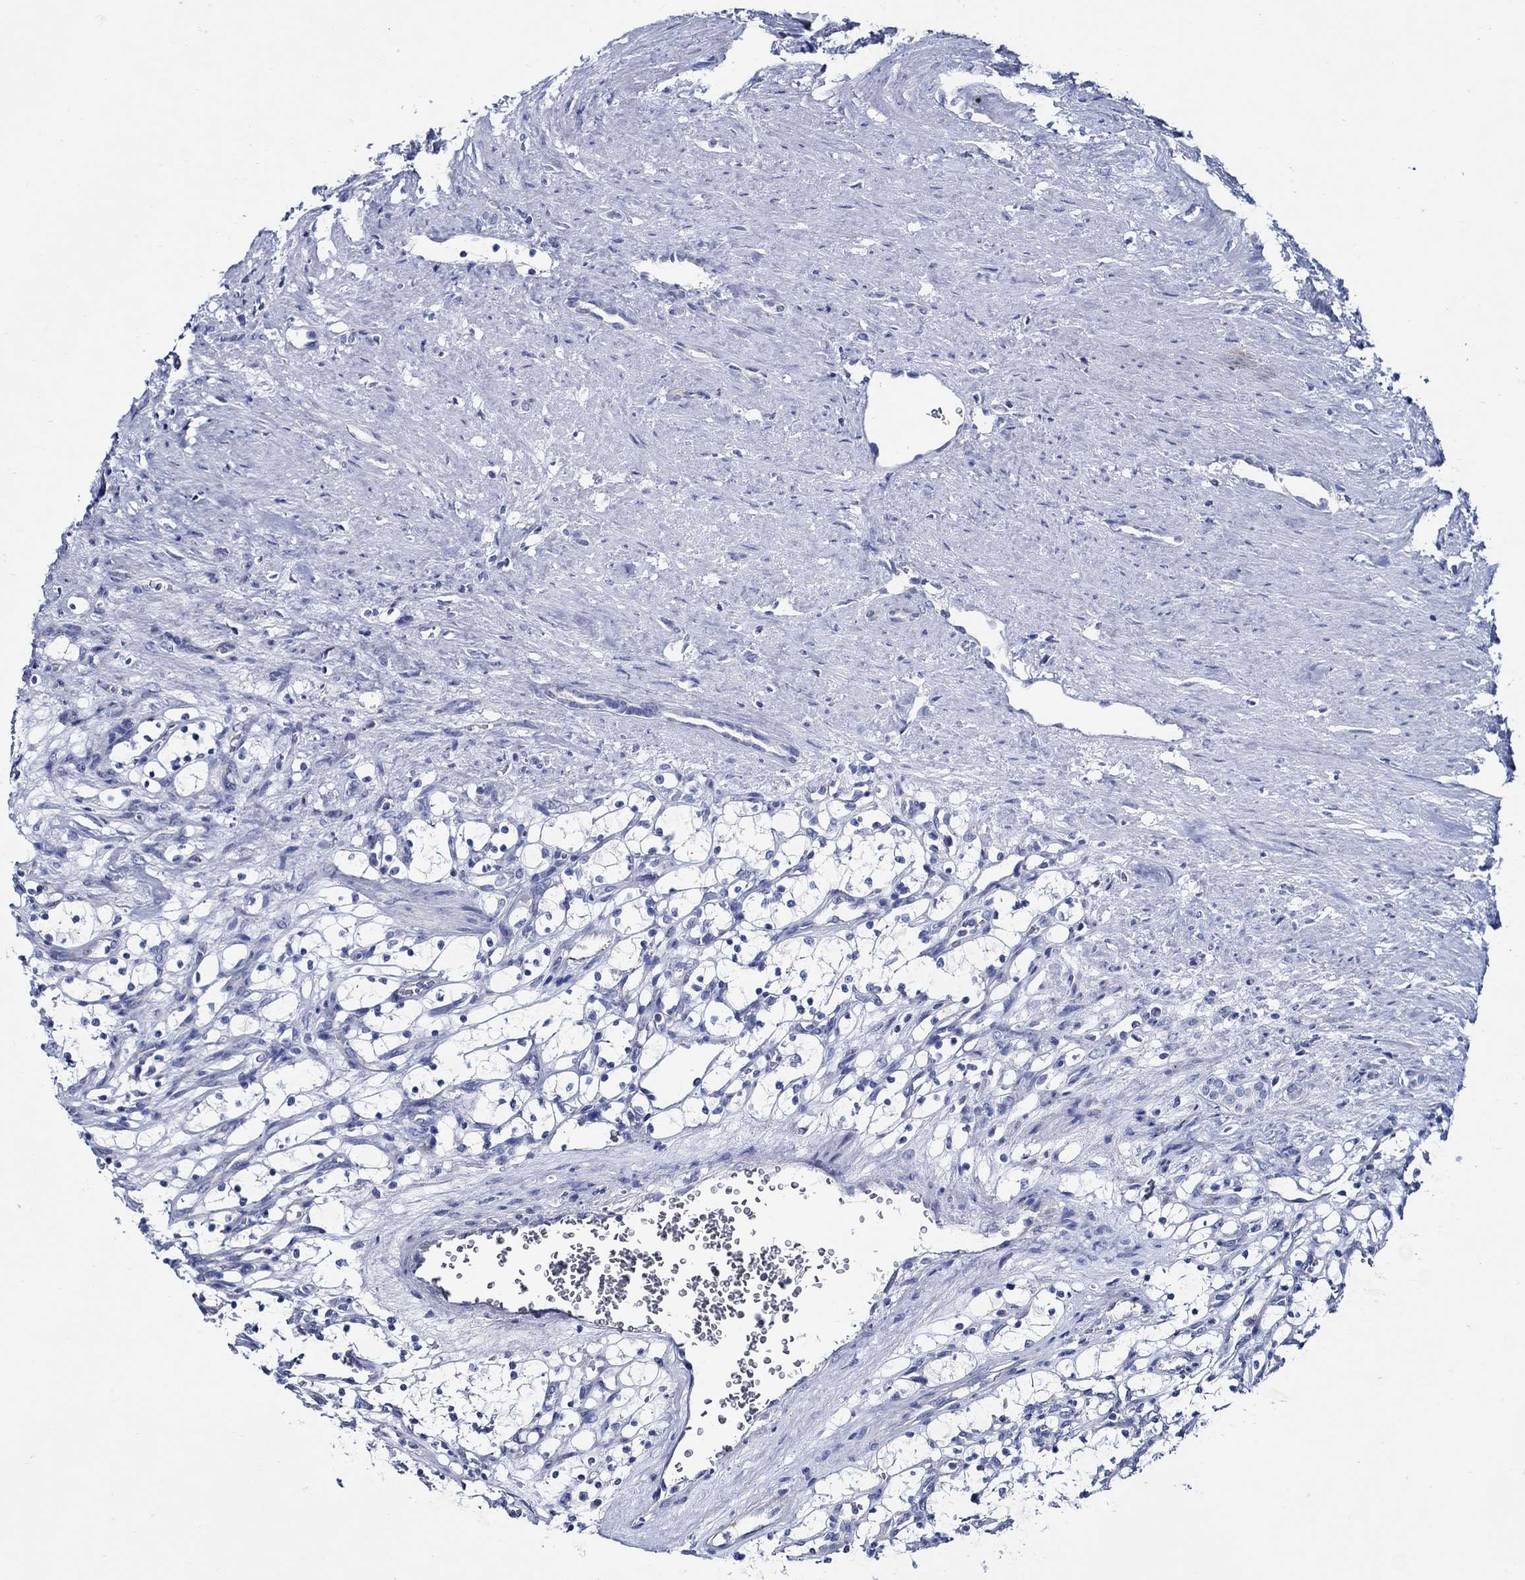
{"staining": {"intensity": "negative", "quantity": "none", "location": "none"}, "tissue": "renal cancer", "cell_type": "Tumor cells", "image_type": "cancer", "snomed": [{"axis": "morphology", "description": "Adenocarcinoma, NOS"}, {"axis": "topography", "description": "Kidney"}], "caption": "A histopathology image of human renal cancer is negative for staining in tumor cells. Nuclei are stained in blue.", "gene": "SKOR1", "patient": {"sex": "female", "age": 69}}